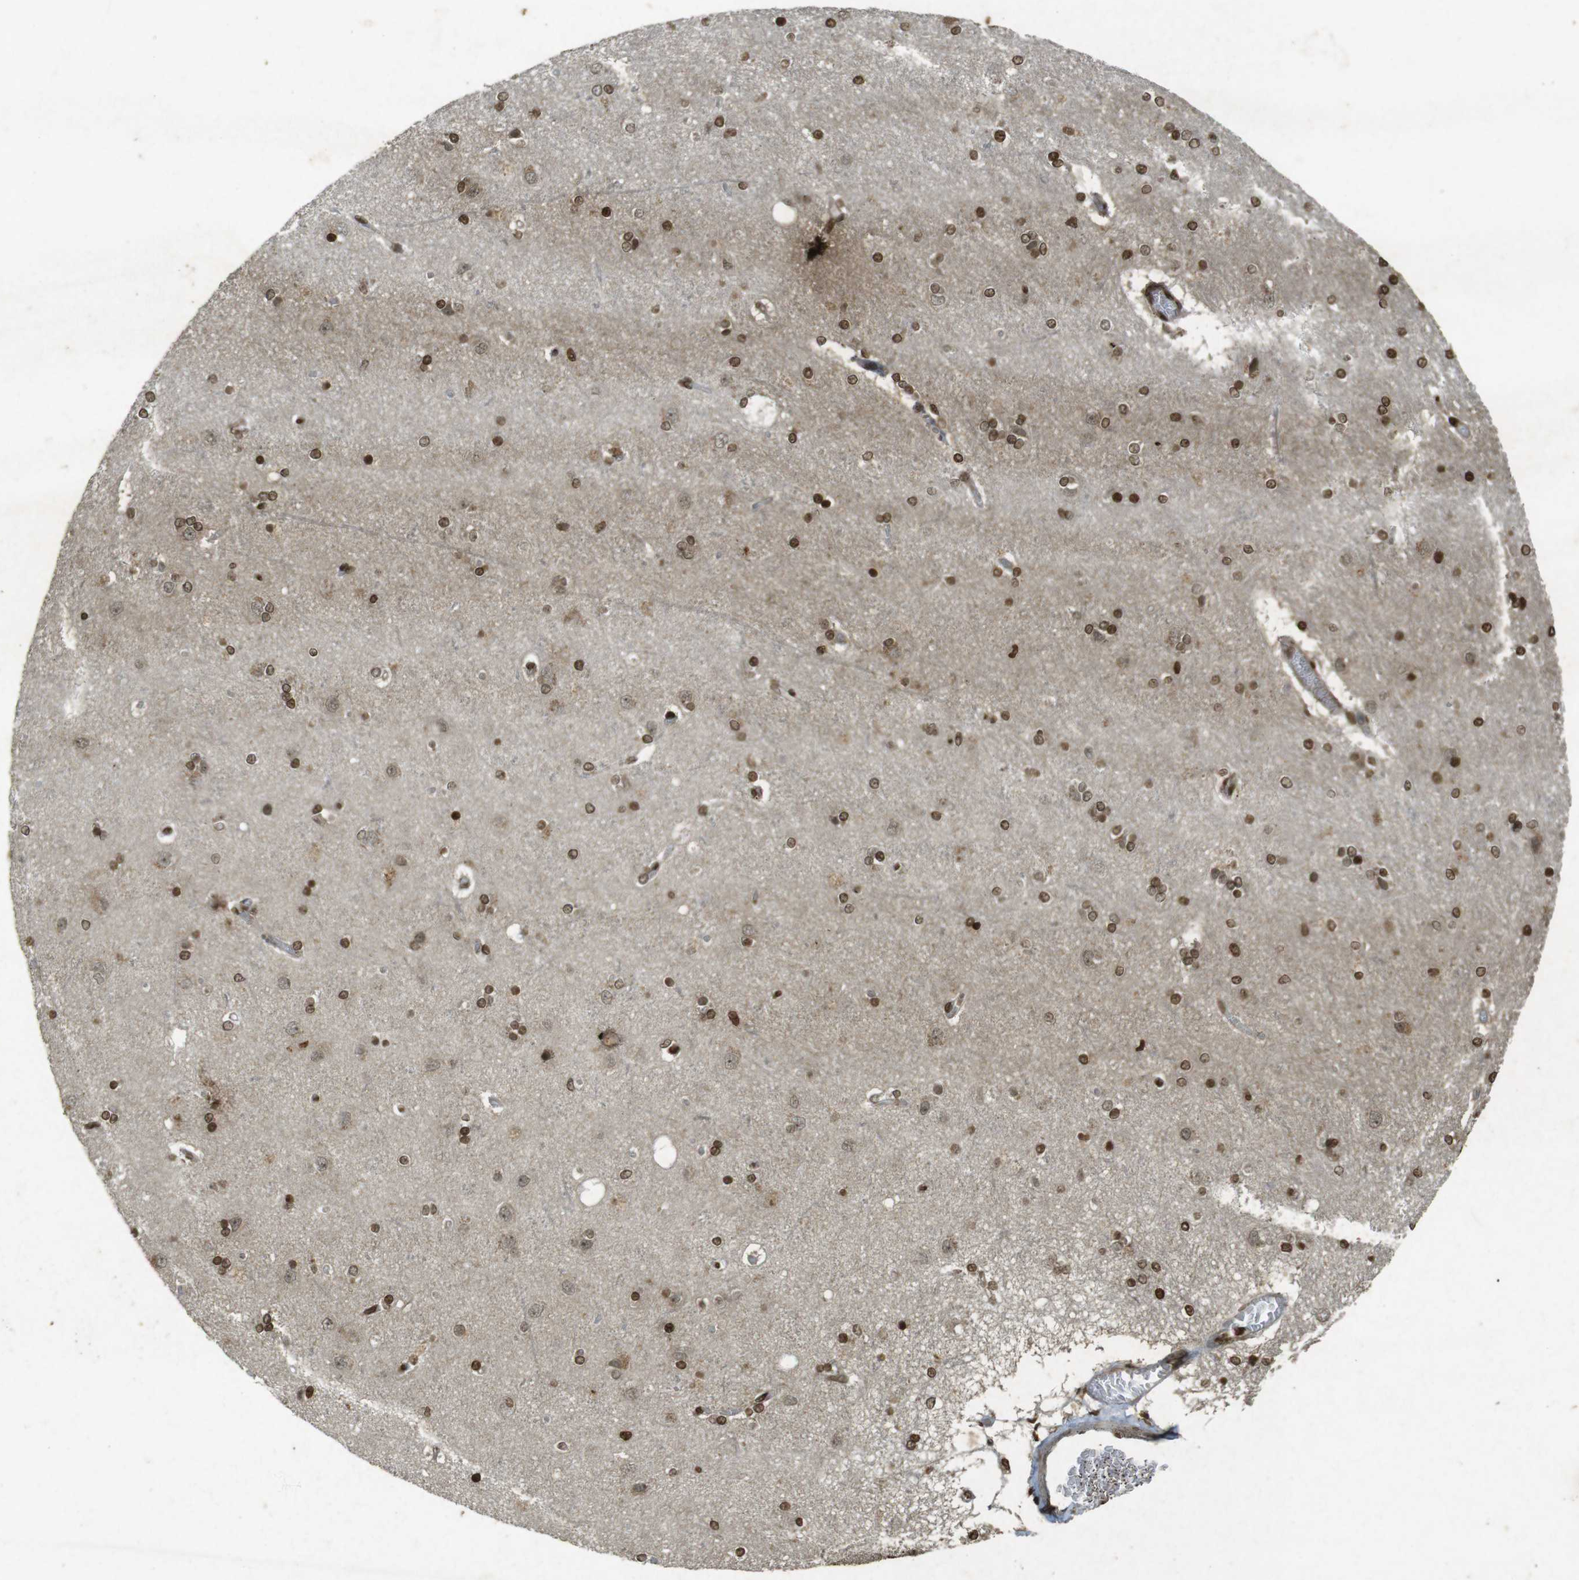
{"staining": {"intensity": "weak", "quantity": ">75%", "location": "cytoplasmic/membranous,nuclear"}, "tissue": "cerebral cortex", "cell_type": "Endothelial cells", "image_type": "normal", "snomed": [{"axis": "morphology", "description": "Normal tissue, NOS"}, {"axis": "topography", "description": "Cerebral cortex"}], "caption": "Weak cytoplasmic/membranous,nuclear expression is seen in approximately >75% of endothelial cells in benign cerebral cortex.", "gene": "ORC4", "patient": {"sex": "female", "age": 54}}